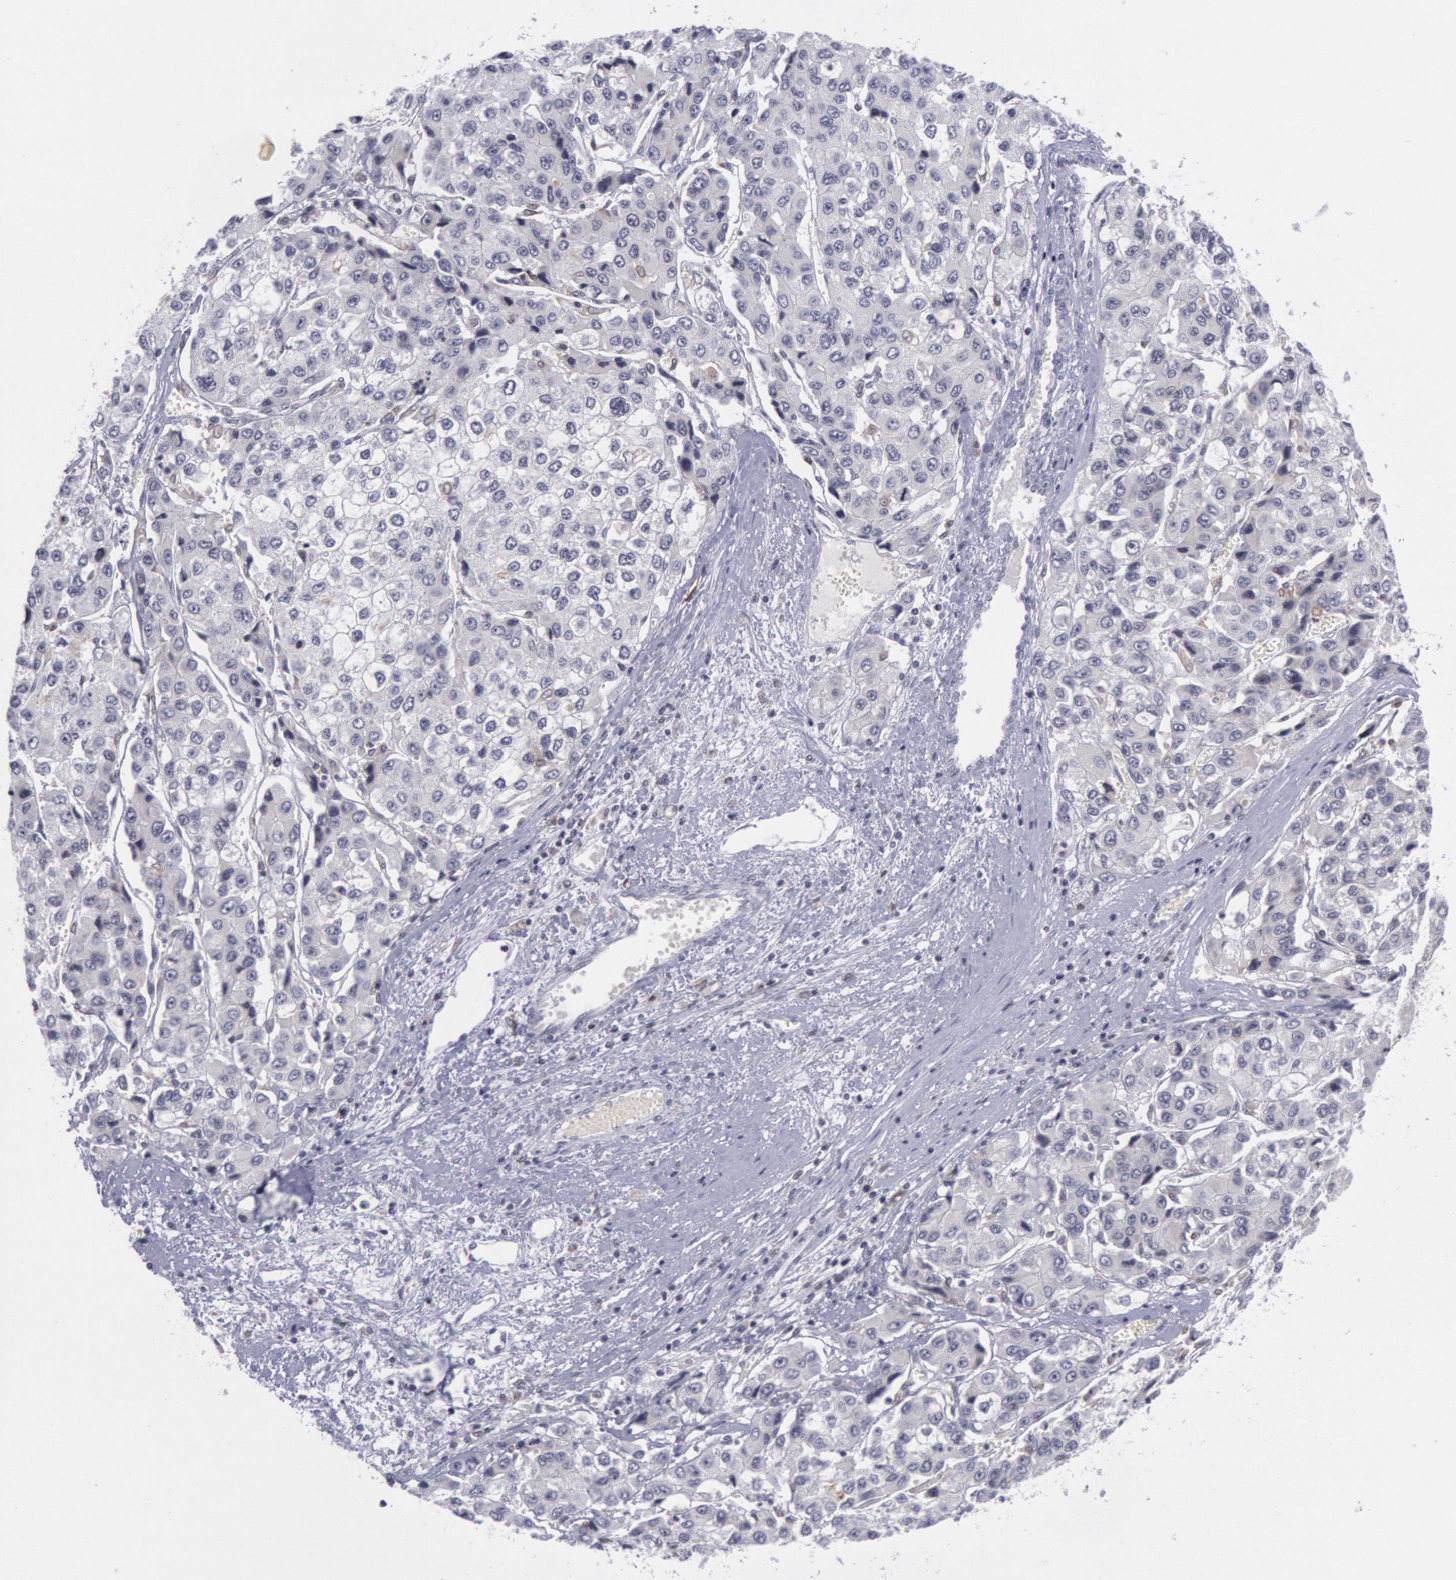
{"staining": {"intensity": "negative", "quantity": "none", "location": "none"}, "tissue": "liver cancer", "cell_type": "Tumor cells", "image_type": "cancer", "snomed": [{"axis": "morphology", "description": "Carcinoma, Hepatocellular, NOS"}, {"axis": "topography", "description": "Liver"}], "caption": "Liver cancer (hepatocellular carcinoma) was stained to show a protein in brown. There is no significant staining in tumor cells.", "gene": "PTGS2", "patient": {"sex": "female", "age": 66}}